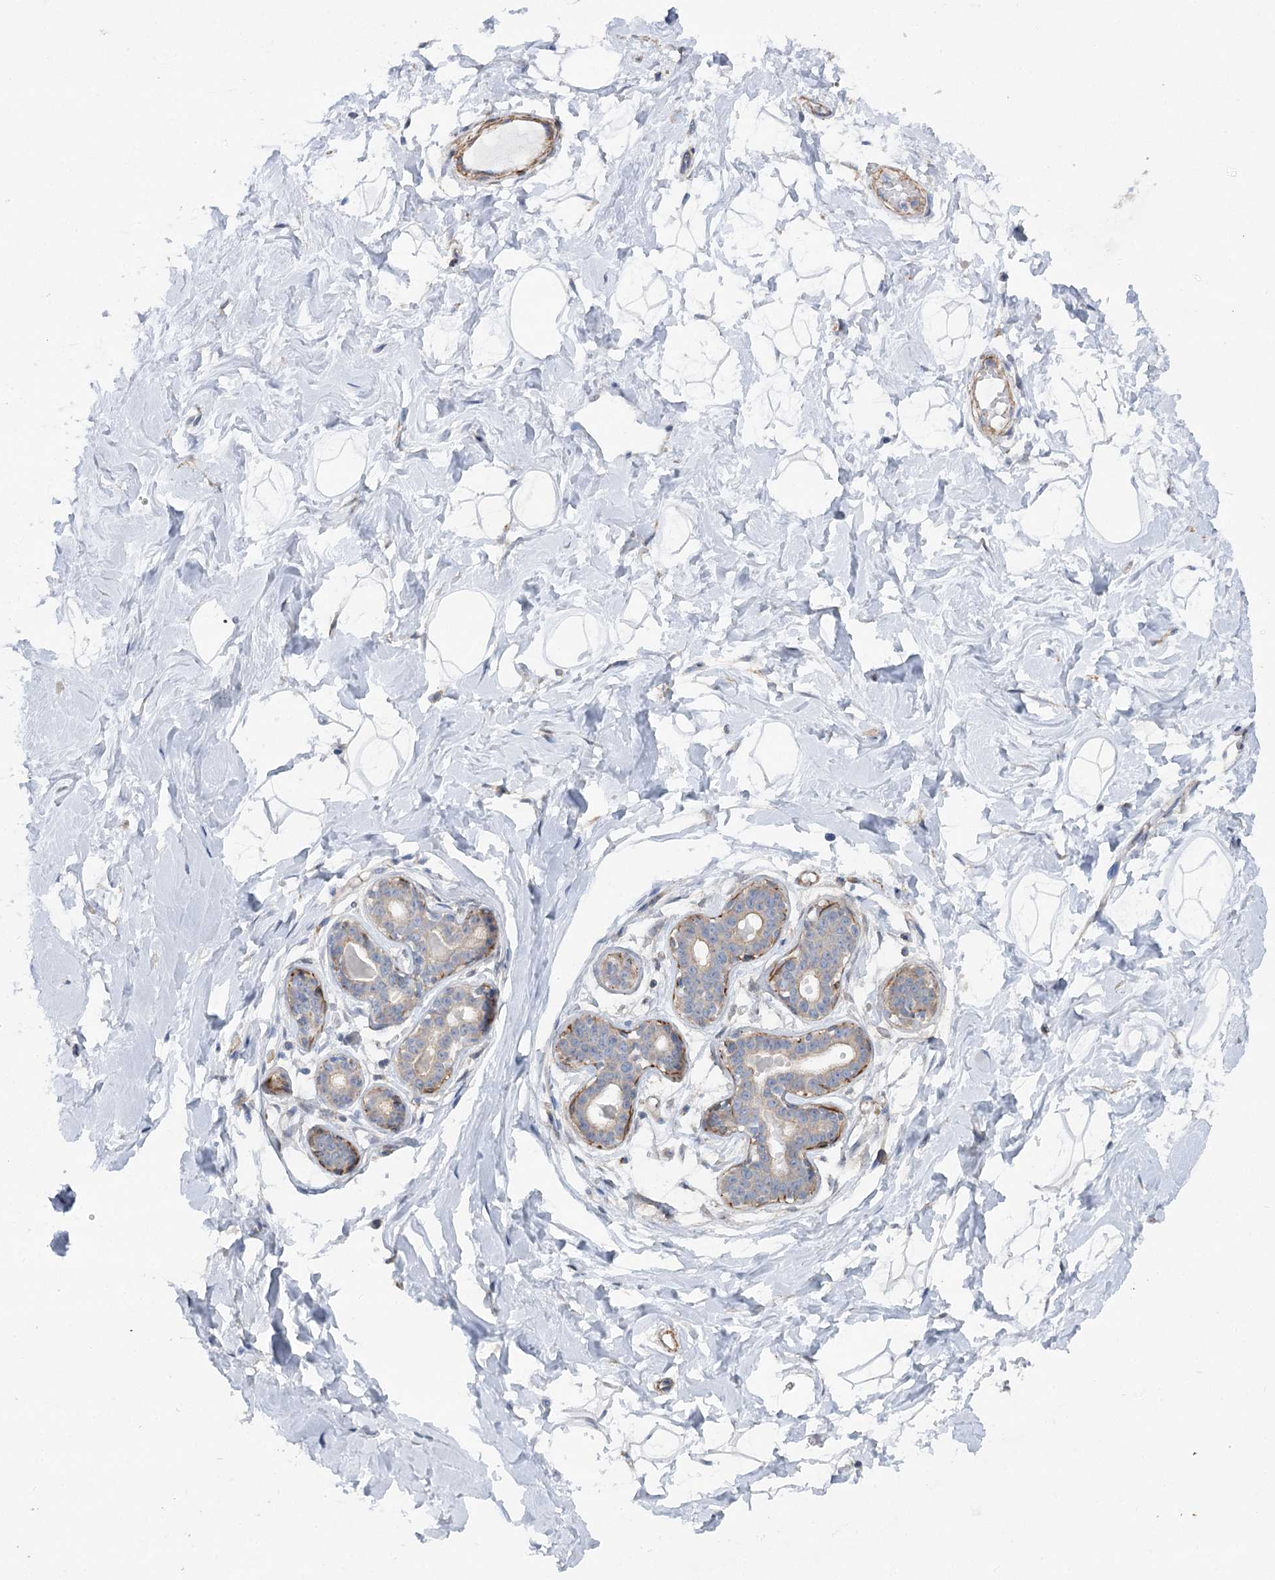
{"staining": {"intensity": "negative", "quantity": "none", "location": "none"}, "tissue": "breast", "cell_type": "Adipocytes", "image_type": "normal", "snomed": [{"axis": "morphology", "description": "Normal tissue, NOS"}, {"axis": "morphology", "description": "Adenoma, NOS"}, {"axis": "topography", "description": "Breast"}], "caption": "Immunohistochemical staining of unremarkable breast exhibits no significant positivity in adipocytes. Nuclei are stained in blue.", "gene": "LARP1B", "patient": {"sex": "female", "age": 23}}